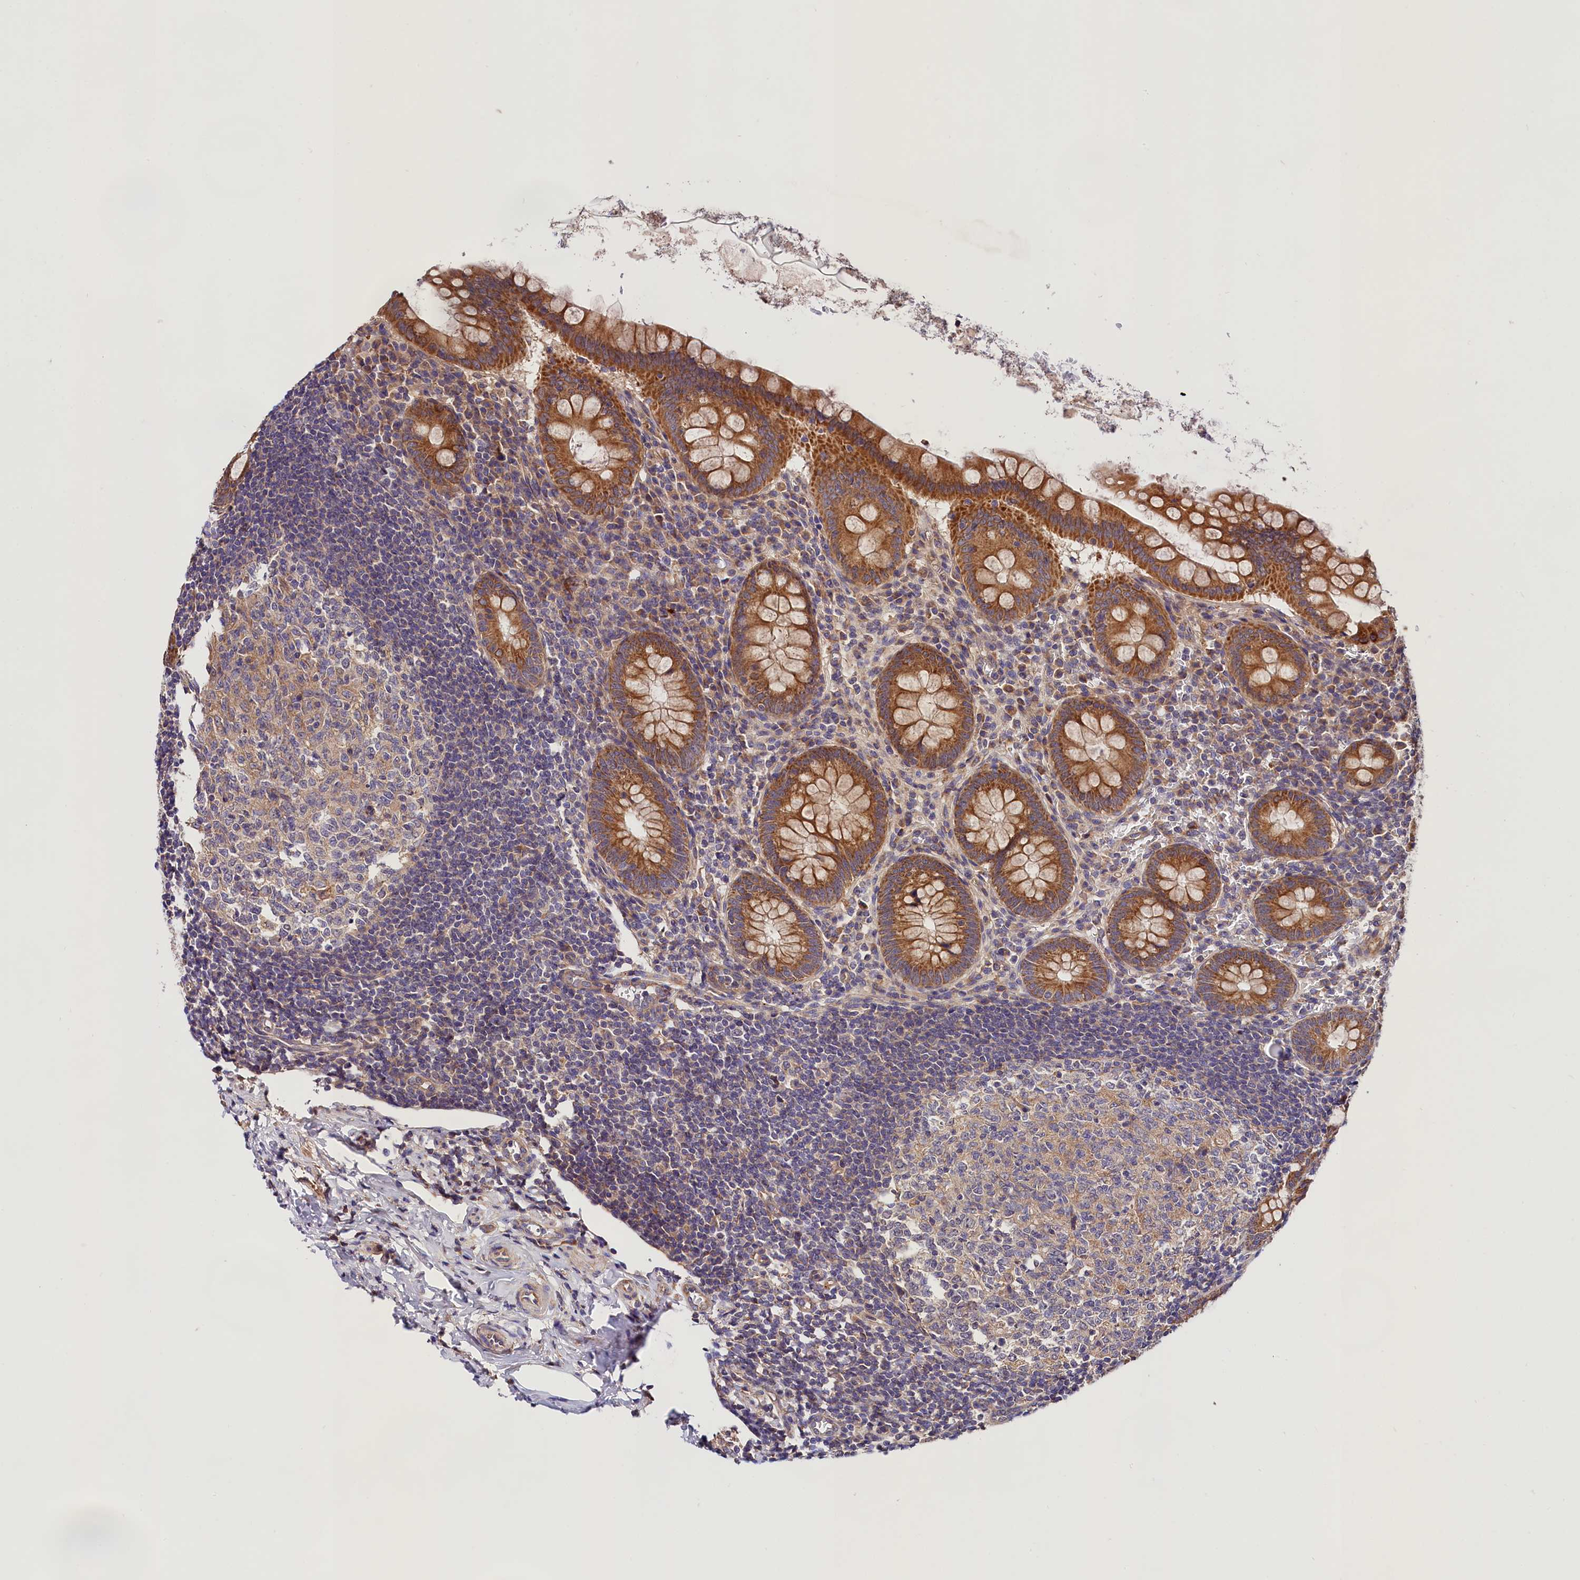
{"staining": {"intensity": "moderate", "quantity": ">75%", "location": "cytoplasmic/membranous"}, "tissue": "appendix", "cell_type": "Glandular cells", "image_type": "normal", "snomed": [{"axis": "morphology", "description": "Normal tissue, NOS"}, {"axis": "topography", "description": "Appendix"}], "caption": "An image showing moderate cytoplasmic/membranous staining in approximately >75% of glandular cells in normal appendix, as visualized by brown immunohistochemical staining.", "gene": "SPG11", "patient": {"sex": "female", "age": 33}}